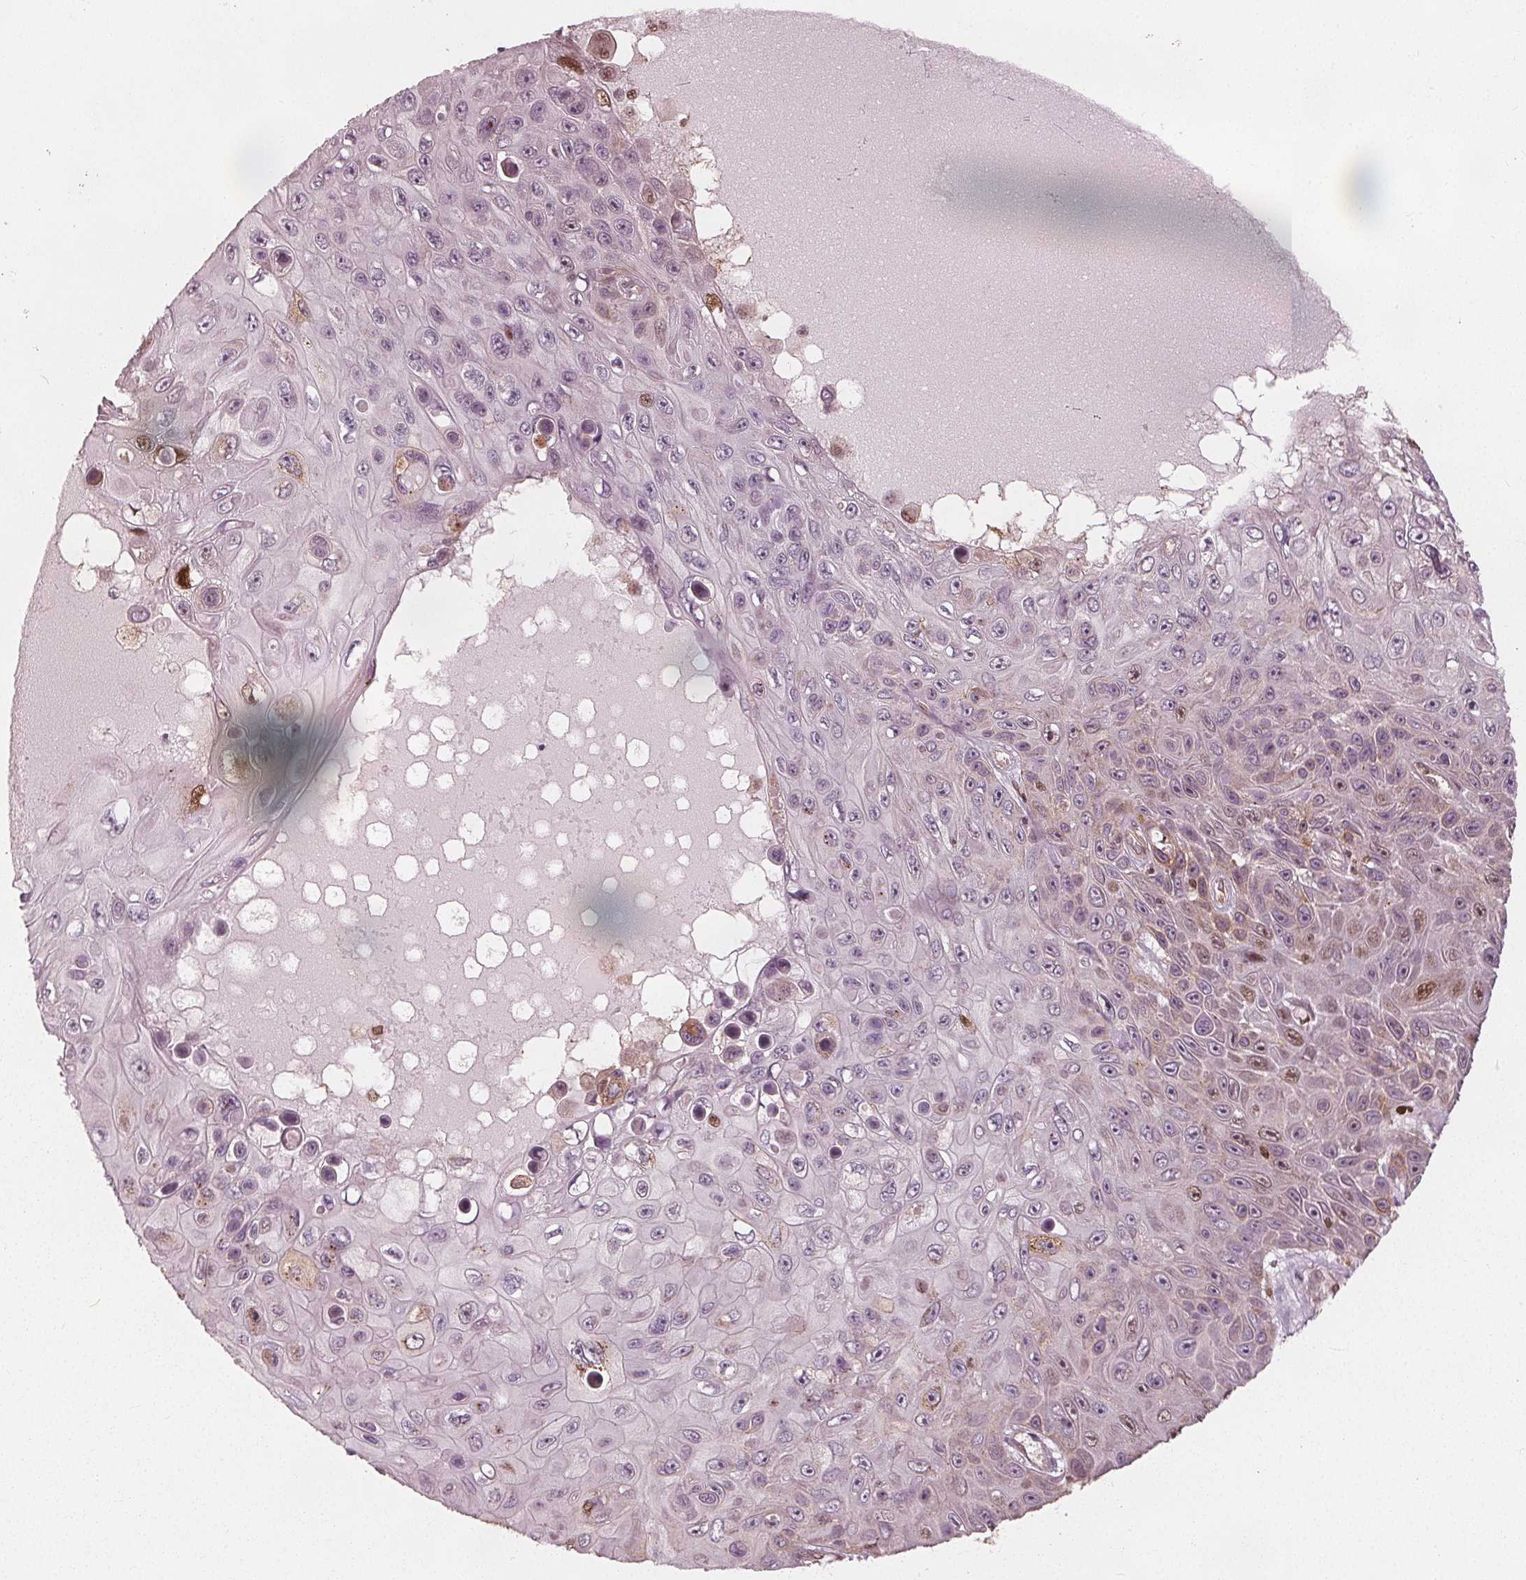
{"staining": {"intensity": "strong", "quantity": "<25%", "location": "nuclear"}, "tissue": "skin cancer", "cell_type": "Tumor cells", "image_type": "cancer", "snomed": [{"axis": "morphology", "description": "Squamous cell carcinoma, NOS"}, {"axis": "topography", "description": "Skin"}], "caption": "Human squamous cell carcinoma (skin) stained for a protein (brown) displays strong nuclear positive expression in approximately <25% of tumor cells.", "gene": "SQSTM1", "patient": {"sex": "male", "age": 82}}